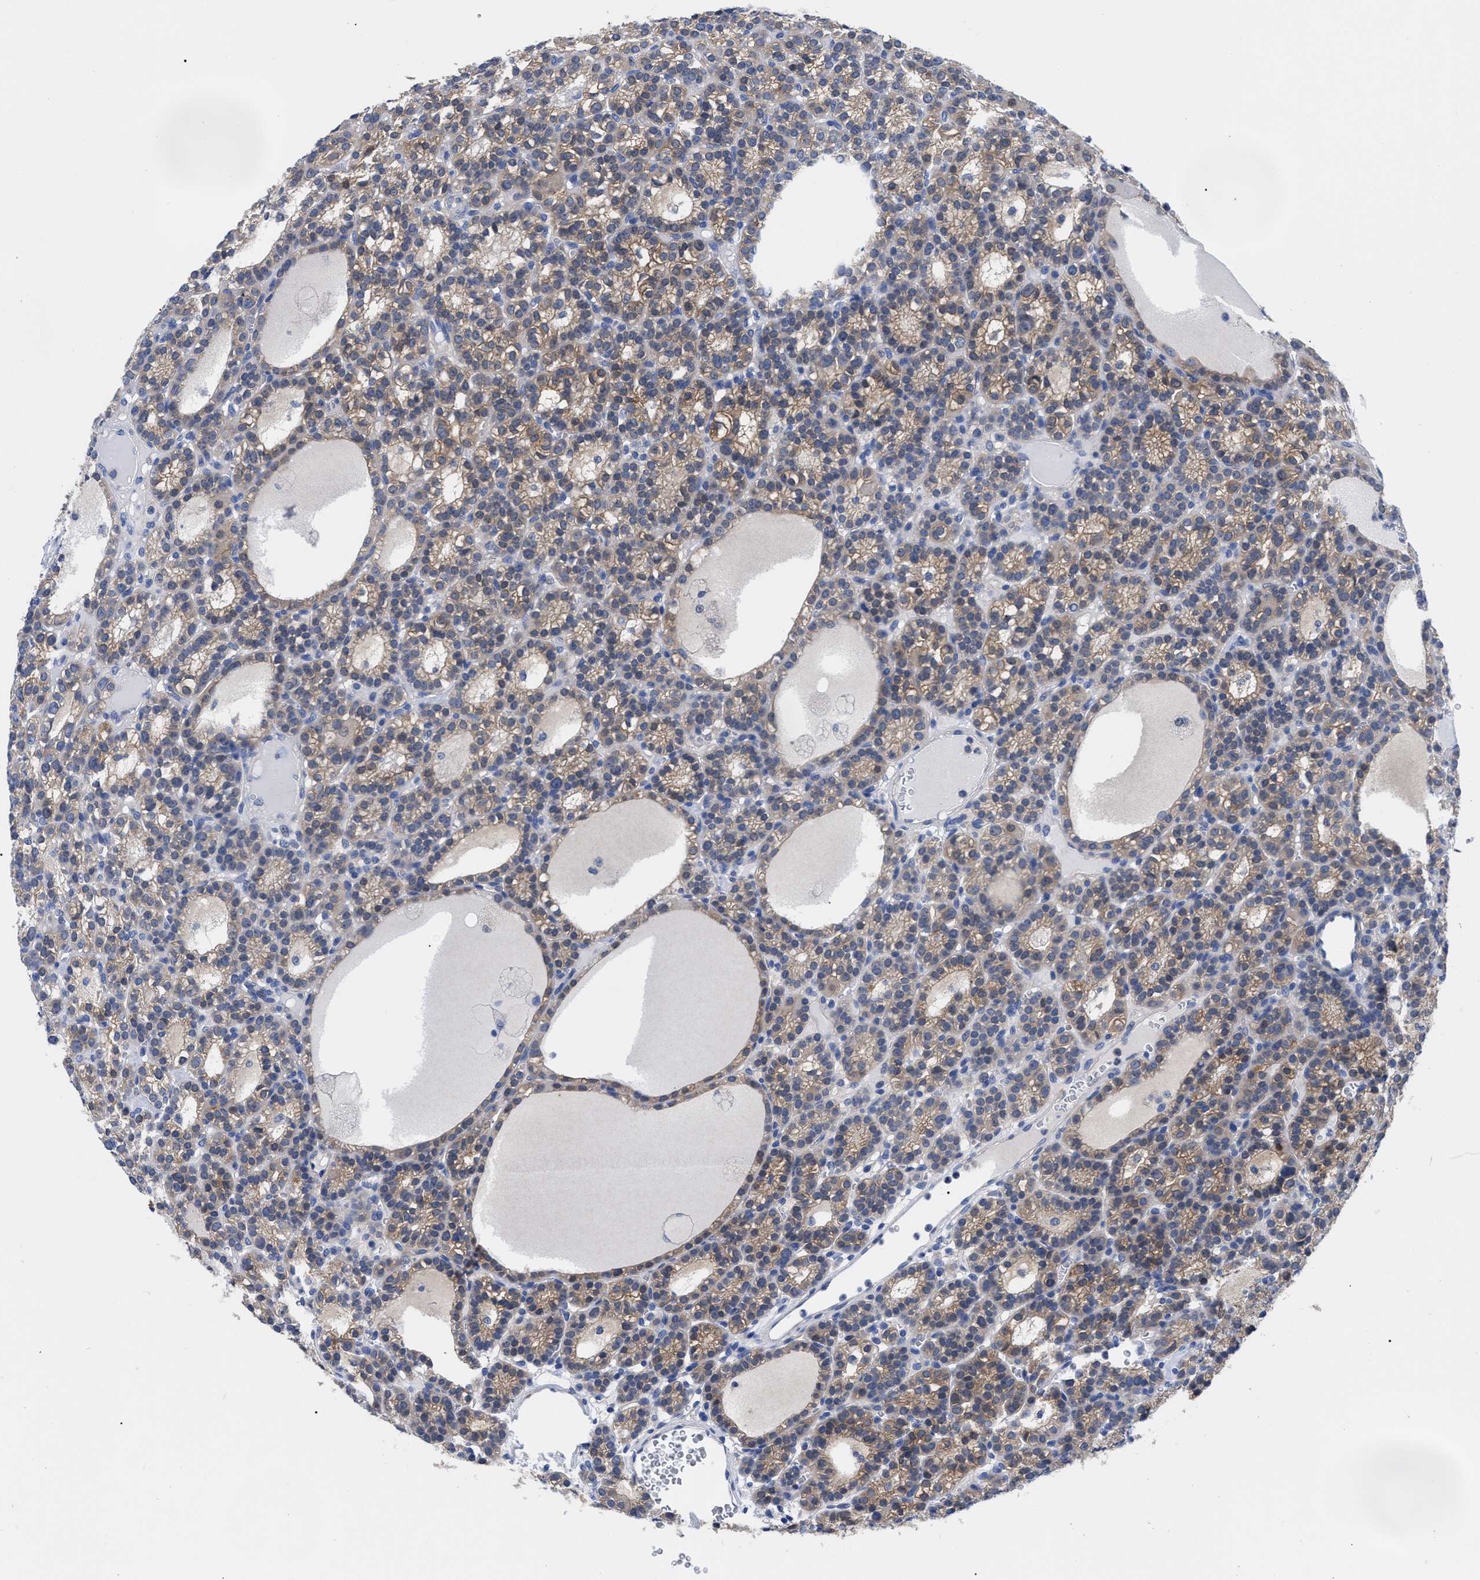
{"staining": {"intensity": "moderate", "quantity": ">75%", "location": "cytoplasmic/membranous"}, "tissue": "parathyroid gland", "cell_type": "Glandular cells", "image_type": "normal", "snomed": [{"axis": "morphology", "description": "Normal tissue, NOS"}, {"axis": "morphology", "description": "Adenoma, NOS"}, {"axis": "topography", "description": "Parathyroid gland"}], "caption": "The image exhibits immunohistochemical staining of unremarkable parathyroid gland. There is moderate cytoplasmic/membranous staining is identified in about >75% of glandular cells. The staining was performed using DAB (3,3'-diaminobenzidine) to visualize the protein expression in brown, while the nuclei were stained in blue with hematoxylin (Magnification: 20x).", "gene": "RBKS", "patient": {"sex": "female", "age": 58}}